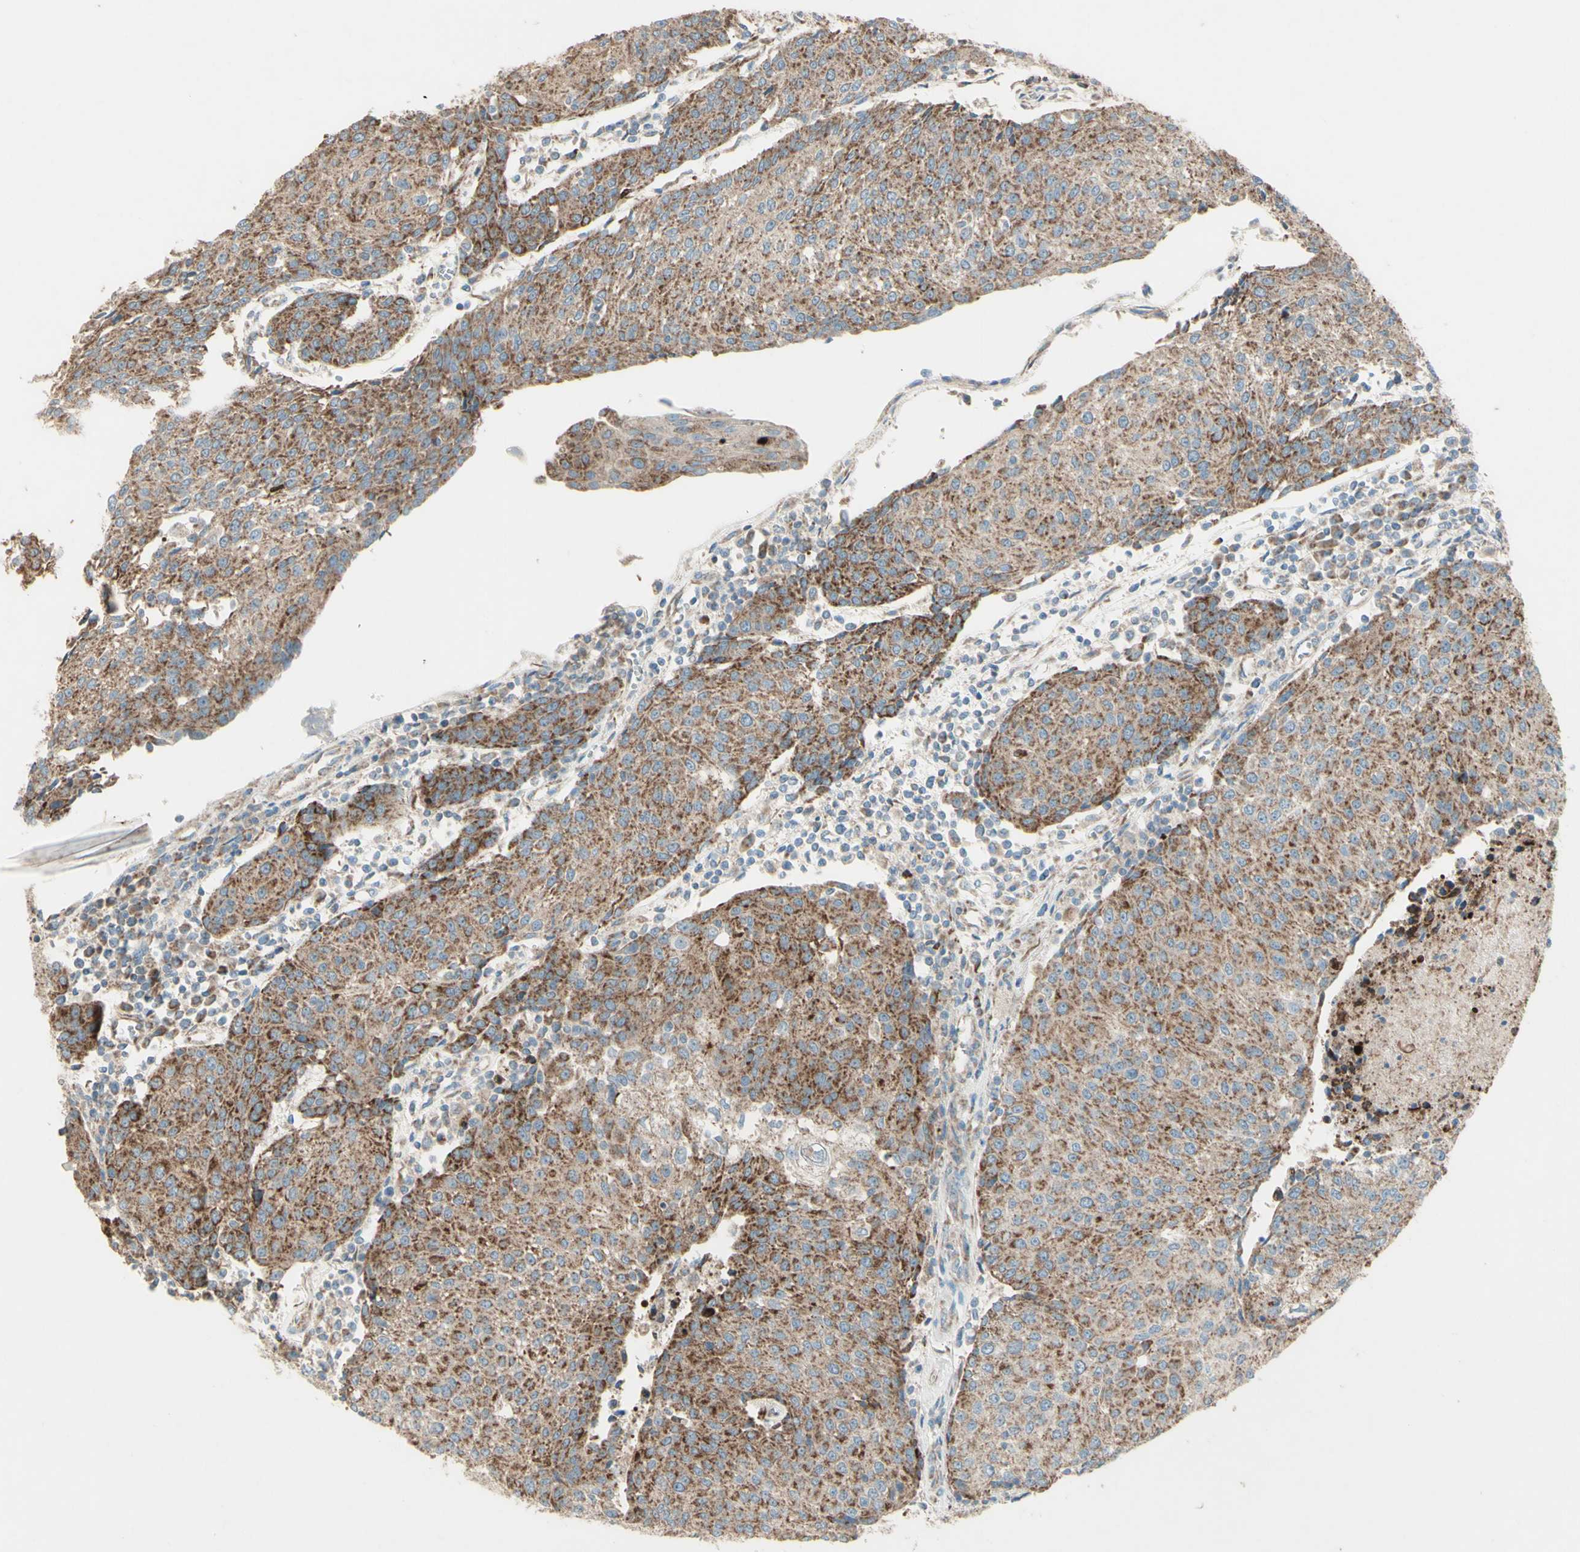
{"staining": {"intensity": "strong", "quantity": ">75%", "location": "cytoplasmic/membranous"}, "tissue": "urothelial cancer", "cell_type": "Tumor cells", "image_type": "cancer", "snomed": [{"axis": "morphology", "description": "Urothelial carcinoma, High grade"}, {"axis": "topography", "description": "Urinary bladder"}], "caption": "High-grade urothelial carcinoma stained with a brown dye demonstrates strong cytoplasmic/membranous positive staining in about >75% of tumor cells.", "gene": "RHOT1", "patient": {"sex": "female", "age": 85}}